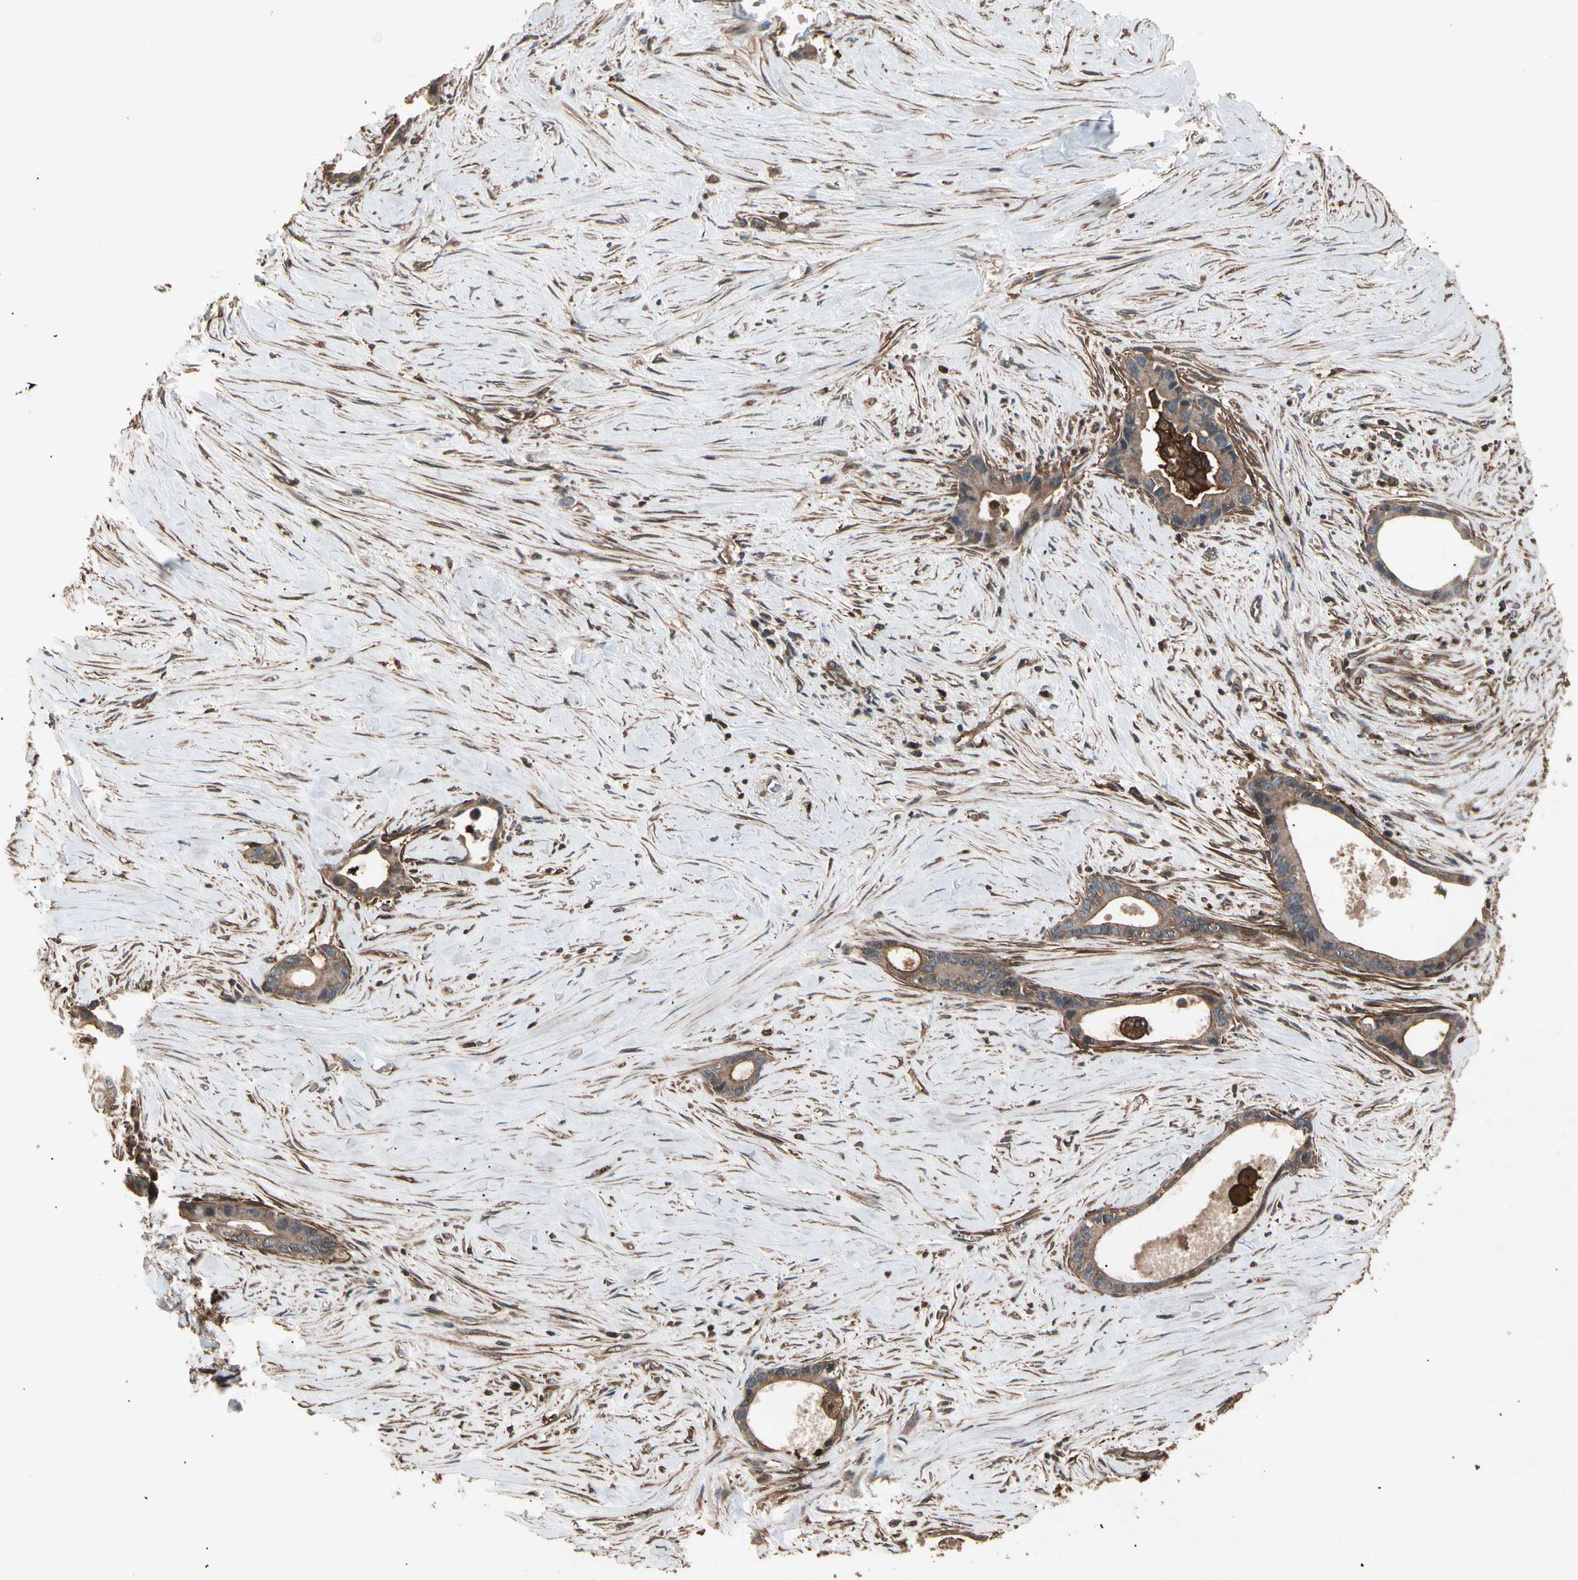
{"staining": {"intensity": "moderate", "quantity": ">75%", "location": "cytoplasmic/membranous"}, "tissue": "liver cancer", "cell_type": "Tumor cells", "image_type": "cancer", "snomed": [{"axis": "morphology", "description": "Cholangiocarcinoma"}, {"axis": "topography", "description": "Liver"}], "caption": "Immunohistochemistry of liver cancer (cholangiocarcinoma) demonstrates medium levels of moderate cytoplasmic/membranous positivity in about >75% of tumor cells. (DAB IHC with brightfield microscopy, high magnification).", "gene": "AGBL2", "patient": {"sex": "female", "age": 55}}